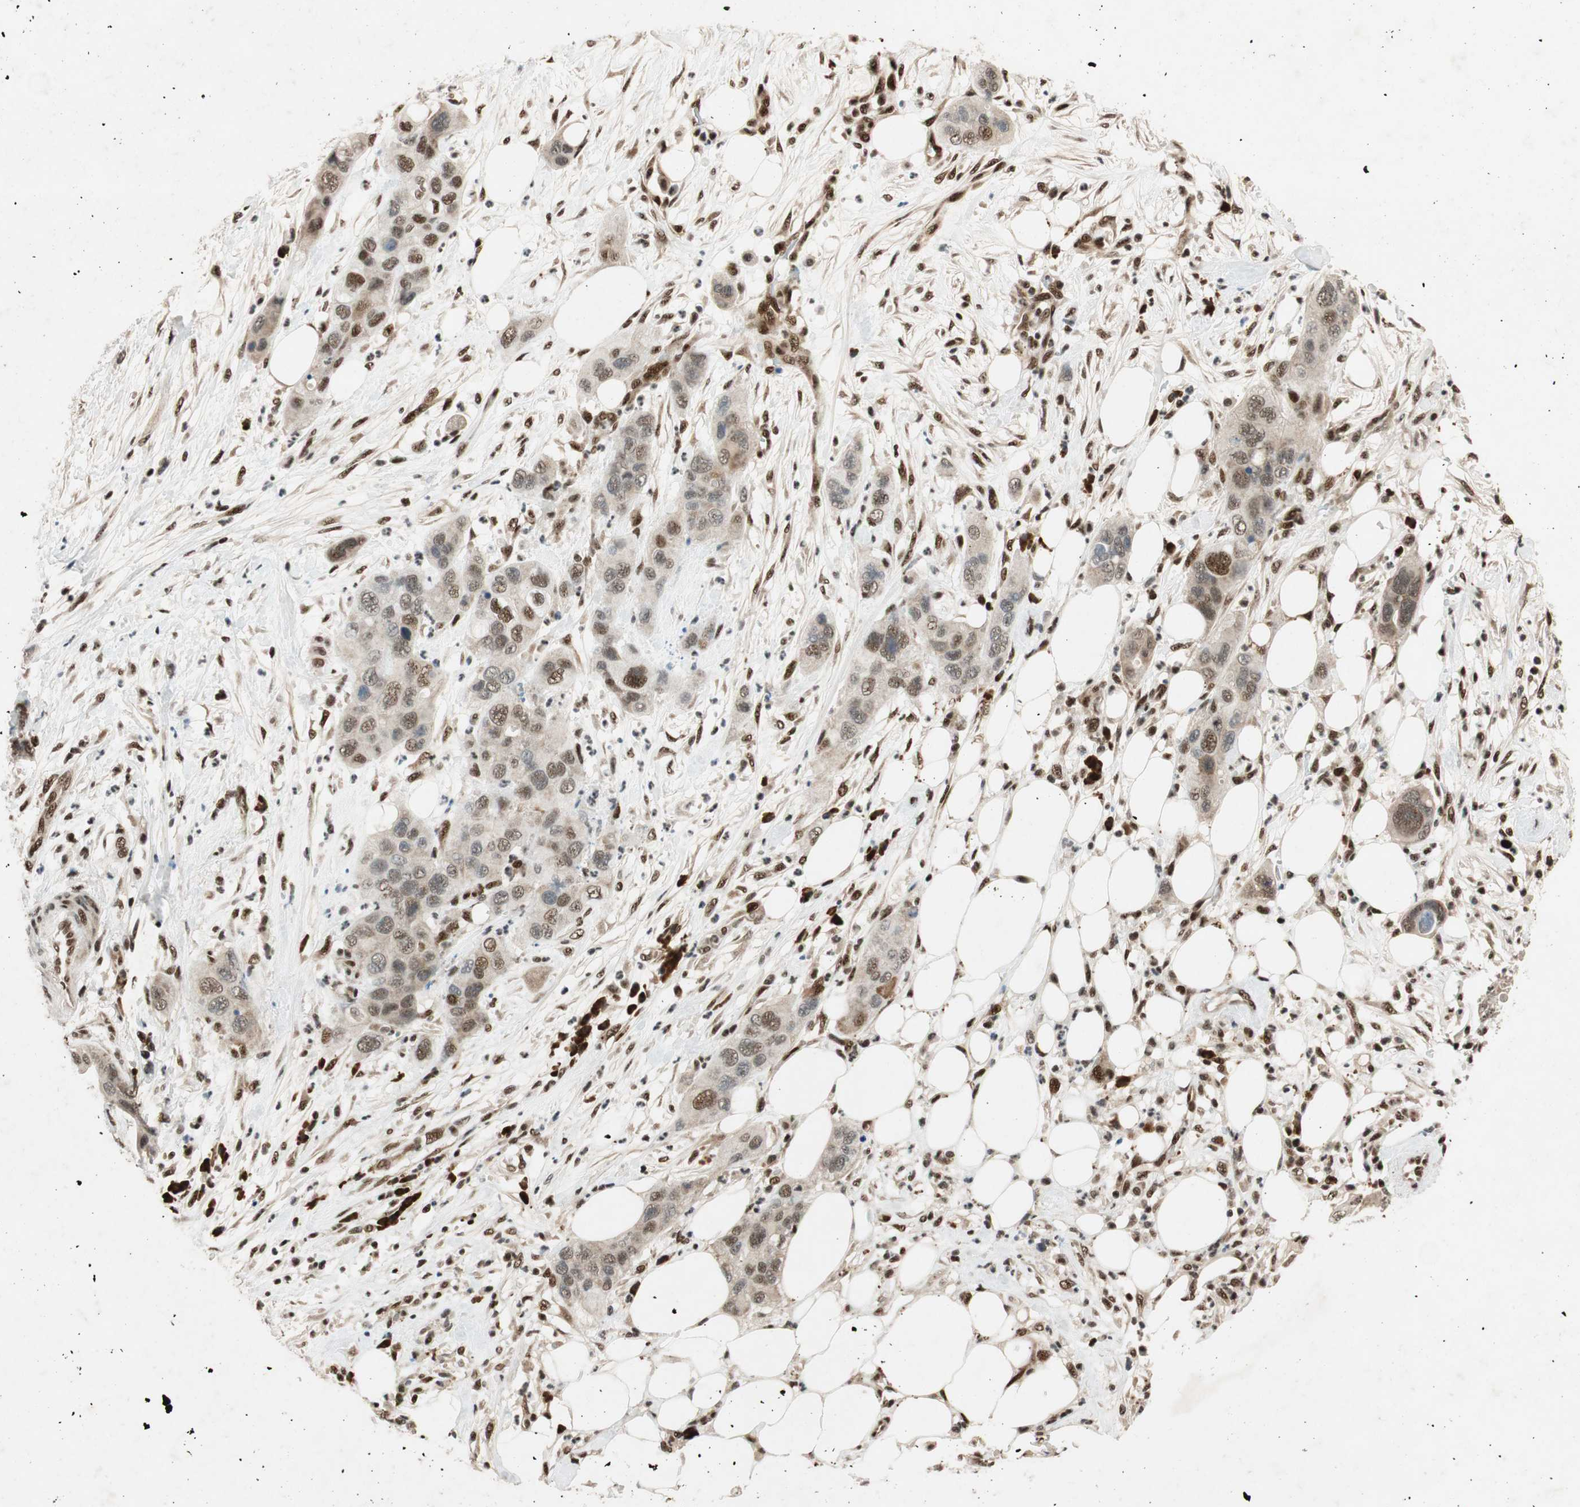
{"staining": {"intensity": "moderate", "quantity": ">75%", "location": "nuclear"}, "tissue": "pancreatic cancer", "cell_type": "Tumor cells", "image_type": "cancer", "snomed": [{"axis": "morphology", "description": "Adenocarcinoma, NOS"}, {"axis": "topography", "description": "Pancreas"}], "caption": "Adenocarcinoma (pancreatic) stained with a protein marker shows moderate staining in tumor cells.", "gene": "NCBP3", "patient": {"sex": "female", "age": 71}}